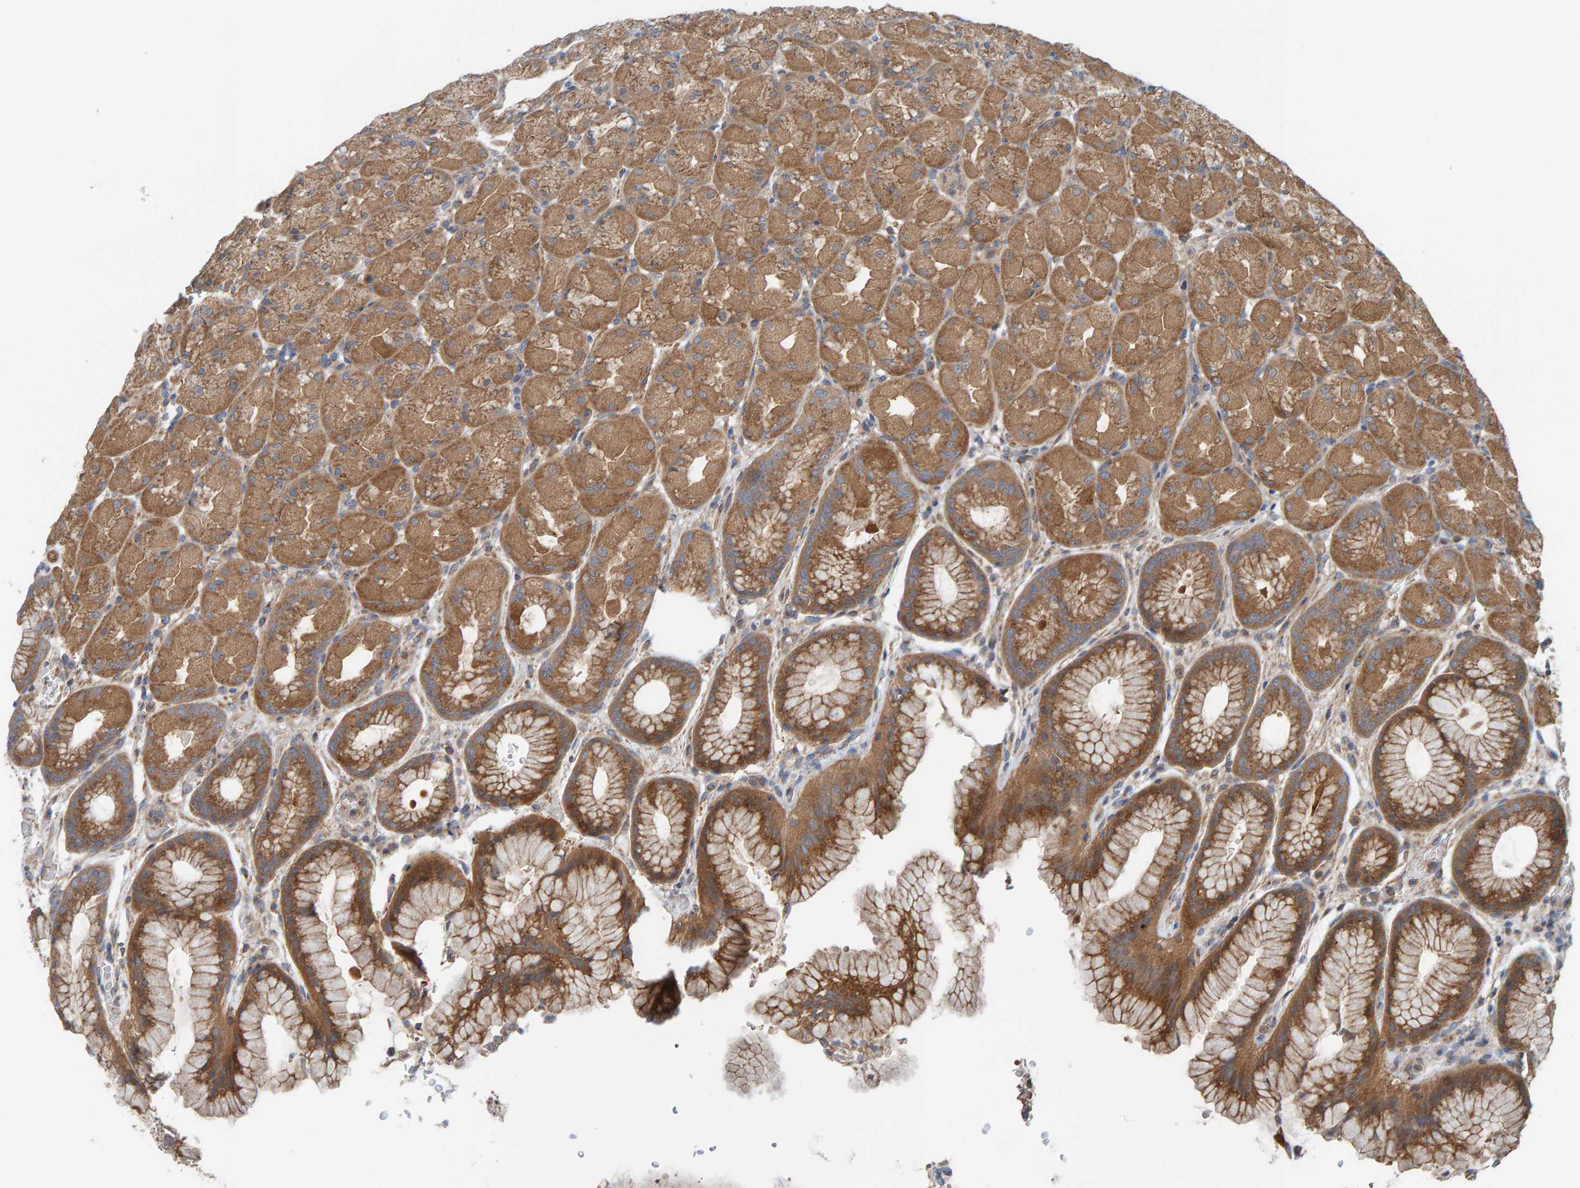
{"staining": {"intensity": "moderate", "quantity": ">75%", "location": "cytoplasmic/membranous"}, "tissue": "stomach", "cell_type": "Glandular cells", "image_type": "normal", "snomed": [{"axis": "morphology", "description": "Normal tissue, NOS"}, {"axis": "topography", "description": "Stomach, upper"}, {"axis": "topography", "description": "Stomach"}], "caption": "A brown stain highlights moderate cytoplasmic/membranous staining of a protein in glandular cells of benign human stomach. (Brightfield microscopy of DAB IHC at high magnification).", "gene": "UBAP1", "patient": {"sex": "male", "age": 48}}